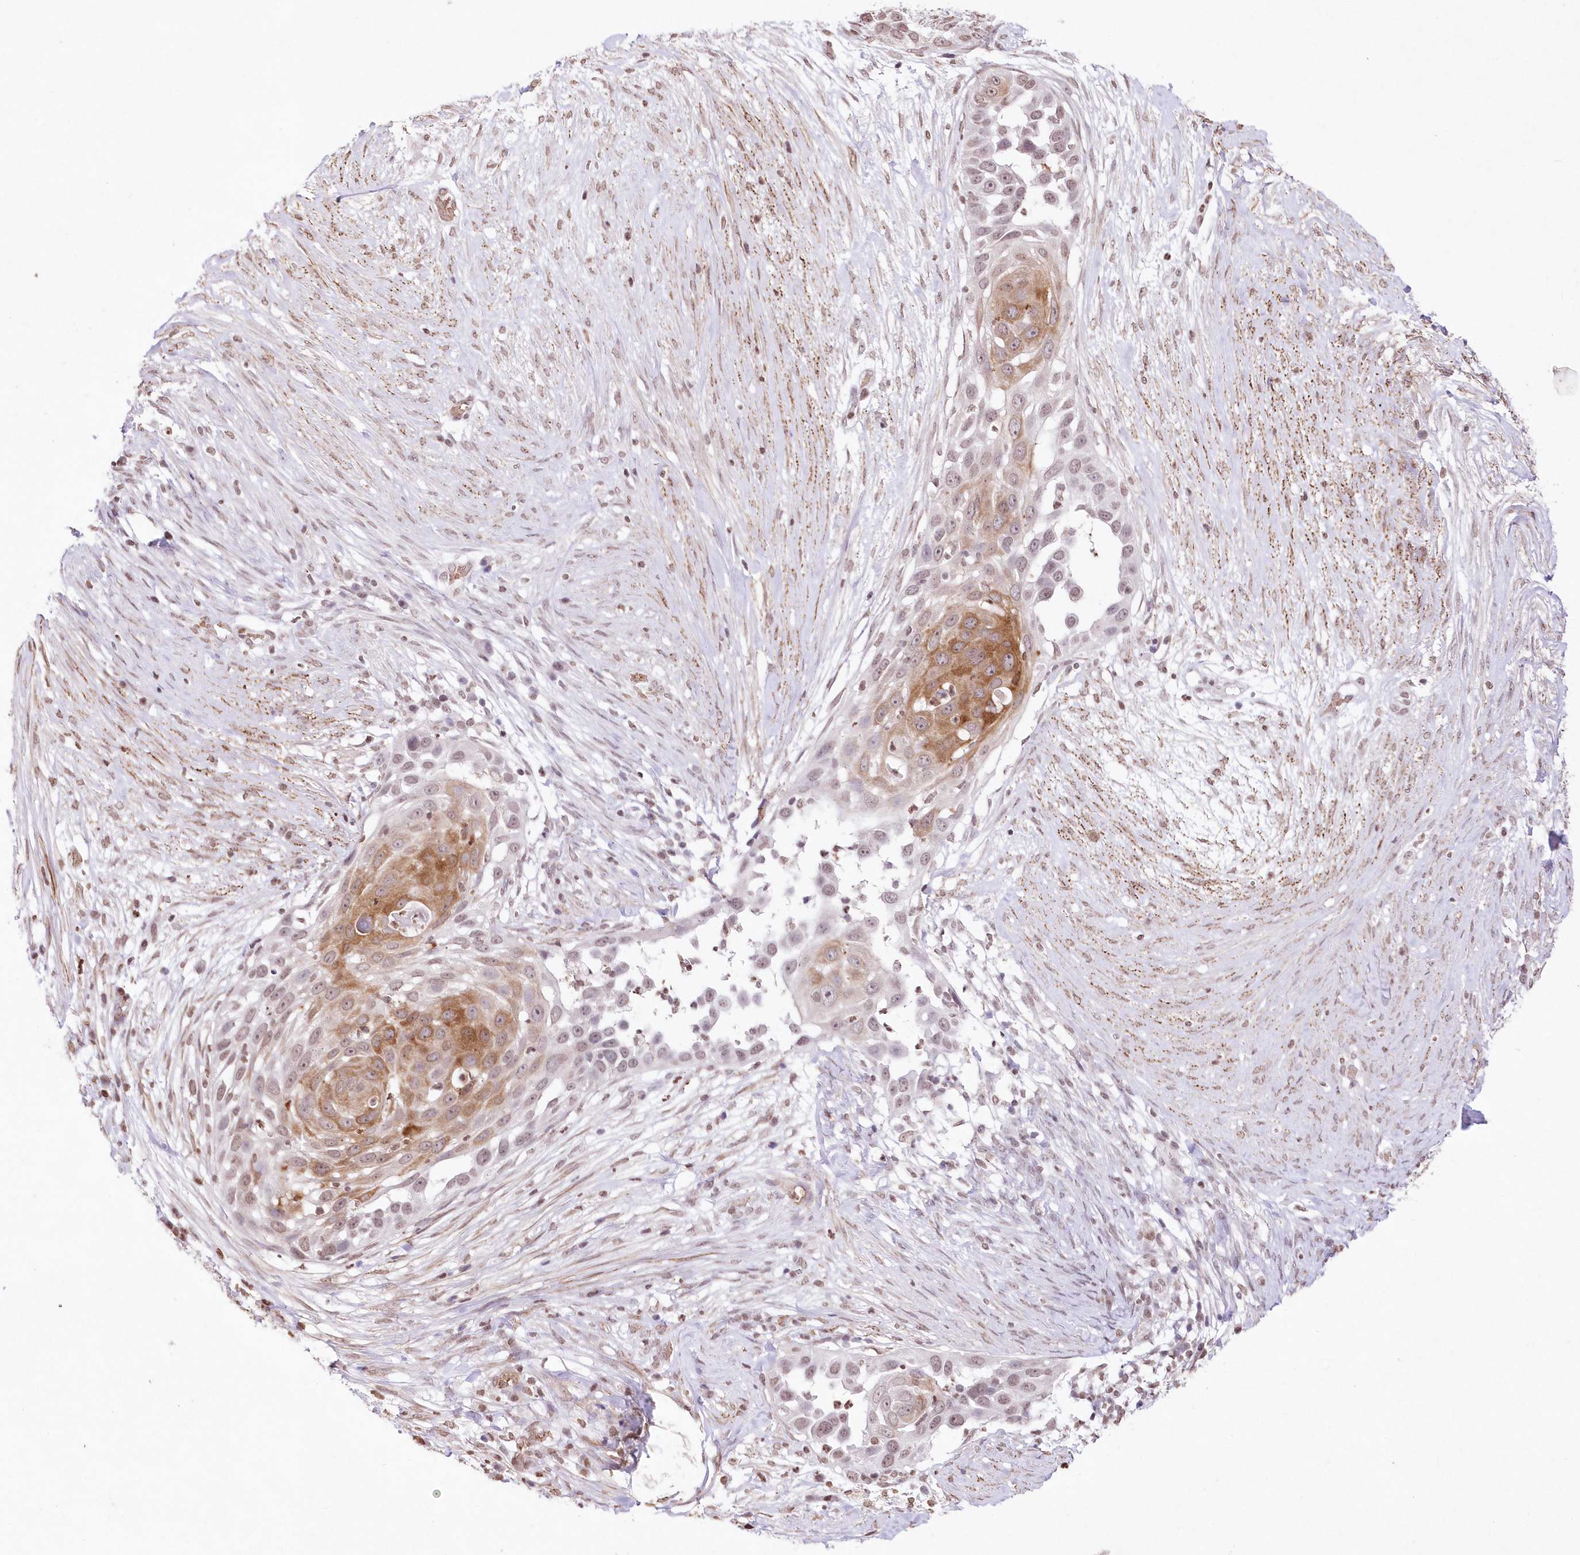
{"staining": {"intensity": "moderate", "quantity": "<25%", "location": "cytoplasmic/membranous"}, "tissue": "skin cancer", "cell_type": "Tumor cells", "image_type": "cancer", "snomed": [{"axis": "morphology", "description": "Squamous cell carcinoma, NOS"}, {"axis": "topography", "description": "Skin"}], "caption": "Immunohistochemical staining of human skin cancer exhibits low levels of moderate cytoplasmic/membranous protein positivity in approximately <25% of tumor cells.", "gene": "RBM27", "patient": {"sex": "female", "age": 44}}